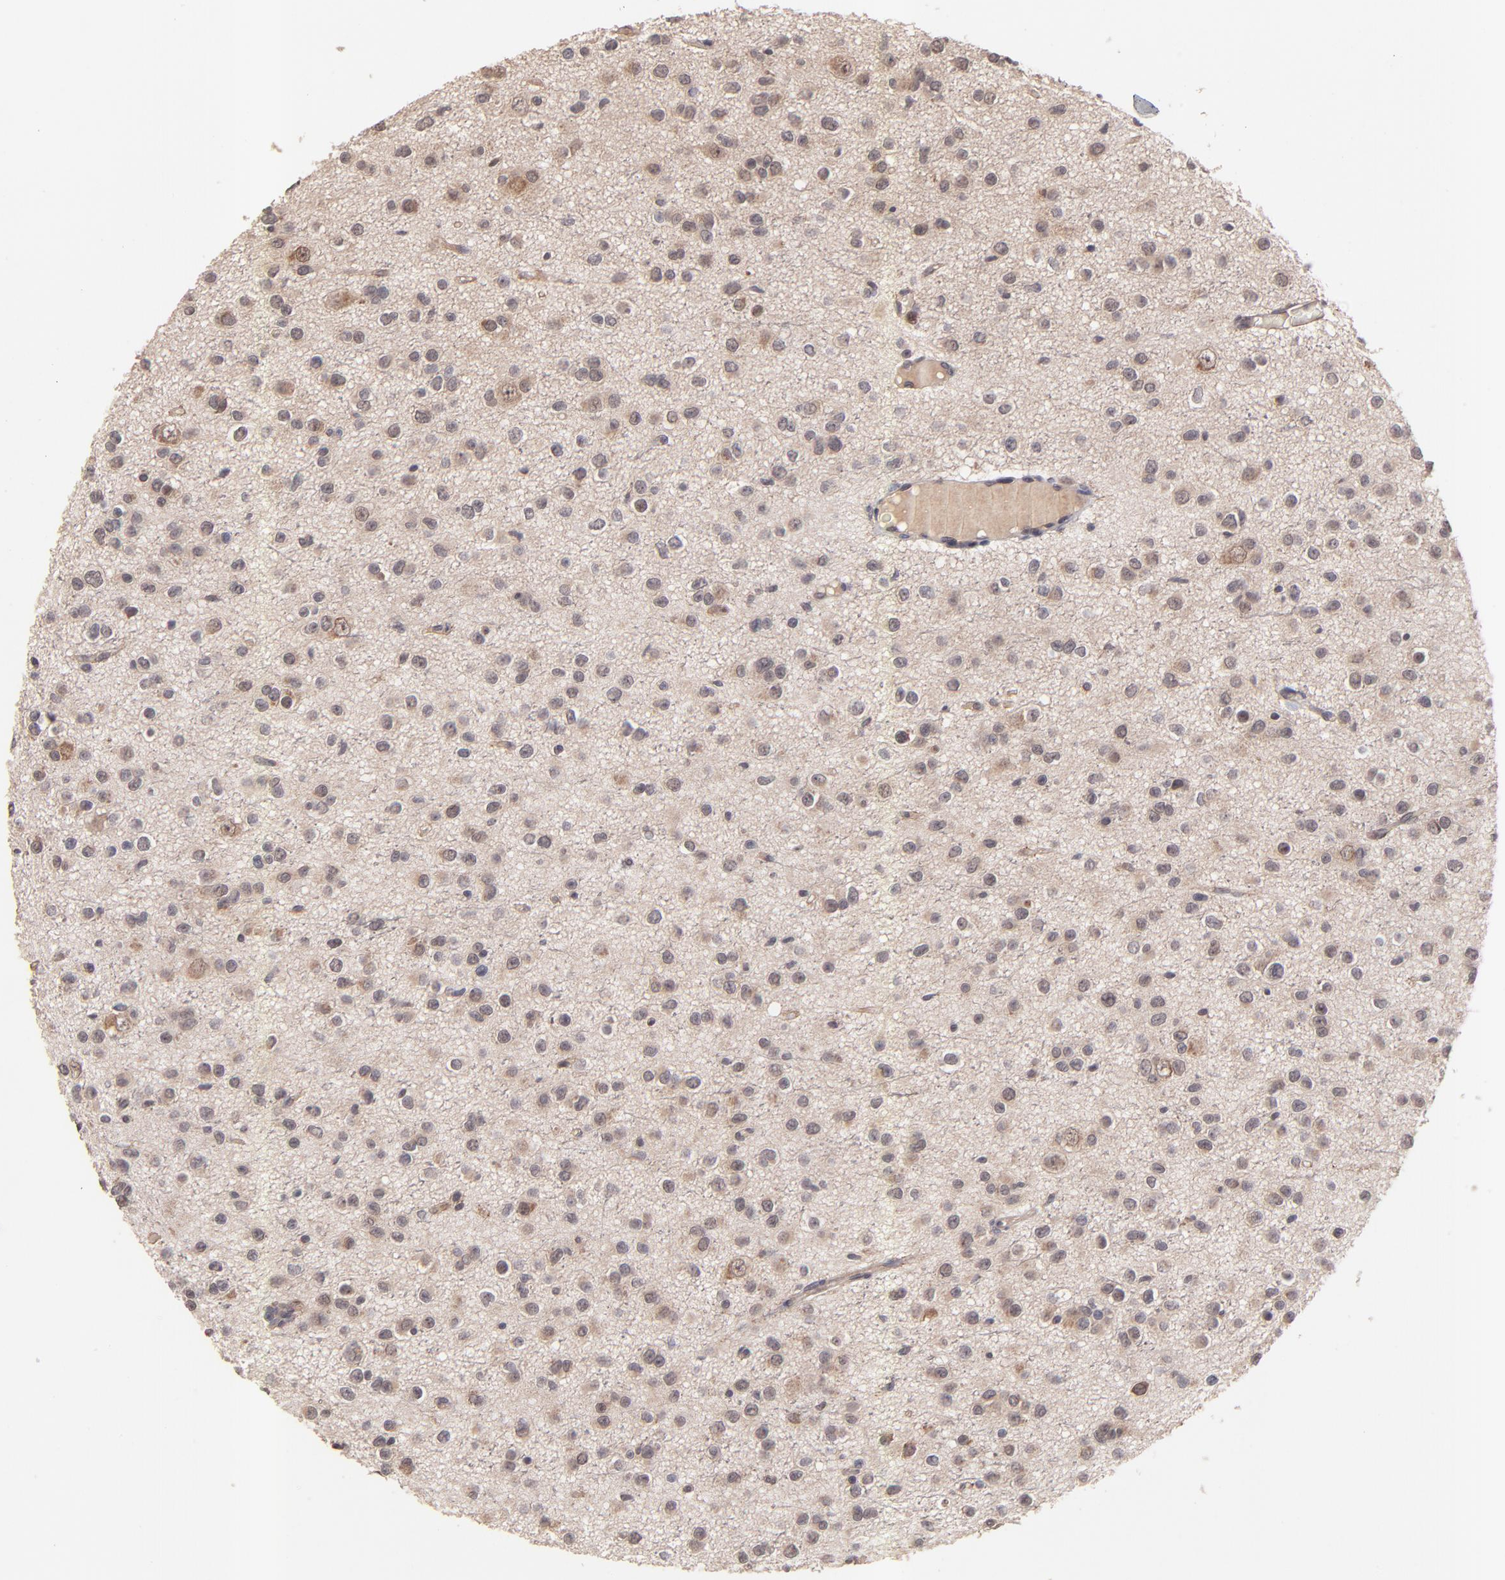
{"staining": {"intensity": "weak", "quantity": "25%-75%", "location": "cytoplasmic/membranous"}, "tissue": "glioma", "cell_type": "Tumor cells", "image_type": "cancer", "snomed": [{"axis": "morphology", "description": "Glioma, malignant, Low grade"}, {"axis": "topography", "description": "Brain"}], "caption": "A brown stain labels weak cytoplasmic/membranous positivity of a protein in human malignant low-grade glioma tumor cells. (DAB IHC, brown staining for protein, blue staining for nuclei).", "gene": "BAIAP2L2", "patient": {"sex": "male", "age": 42}}